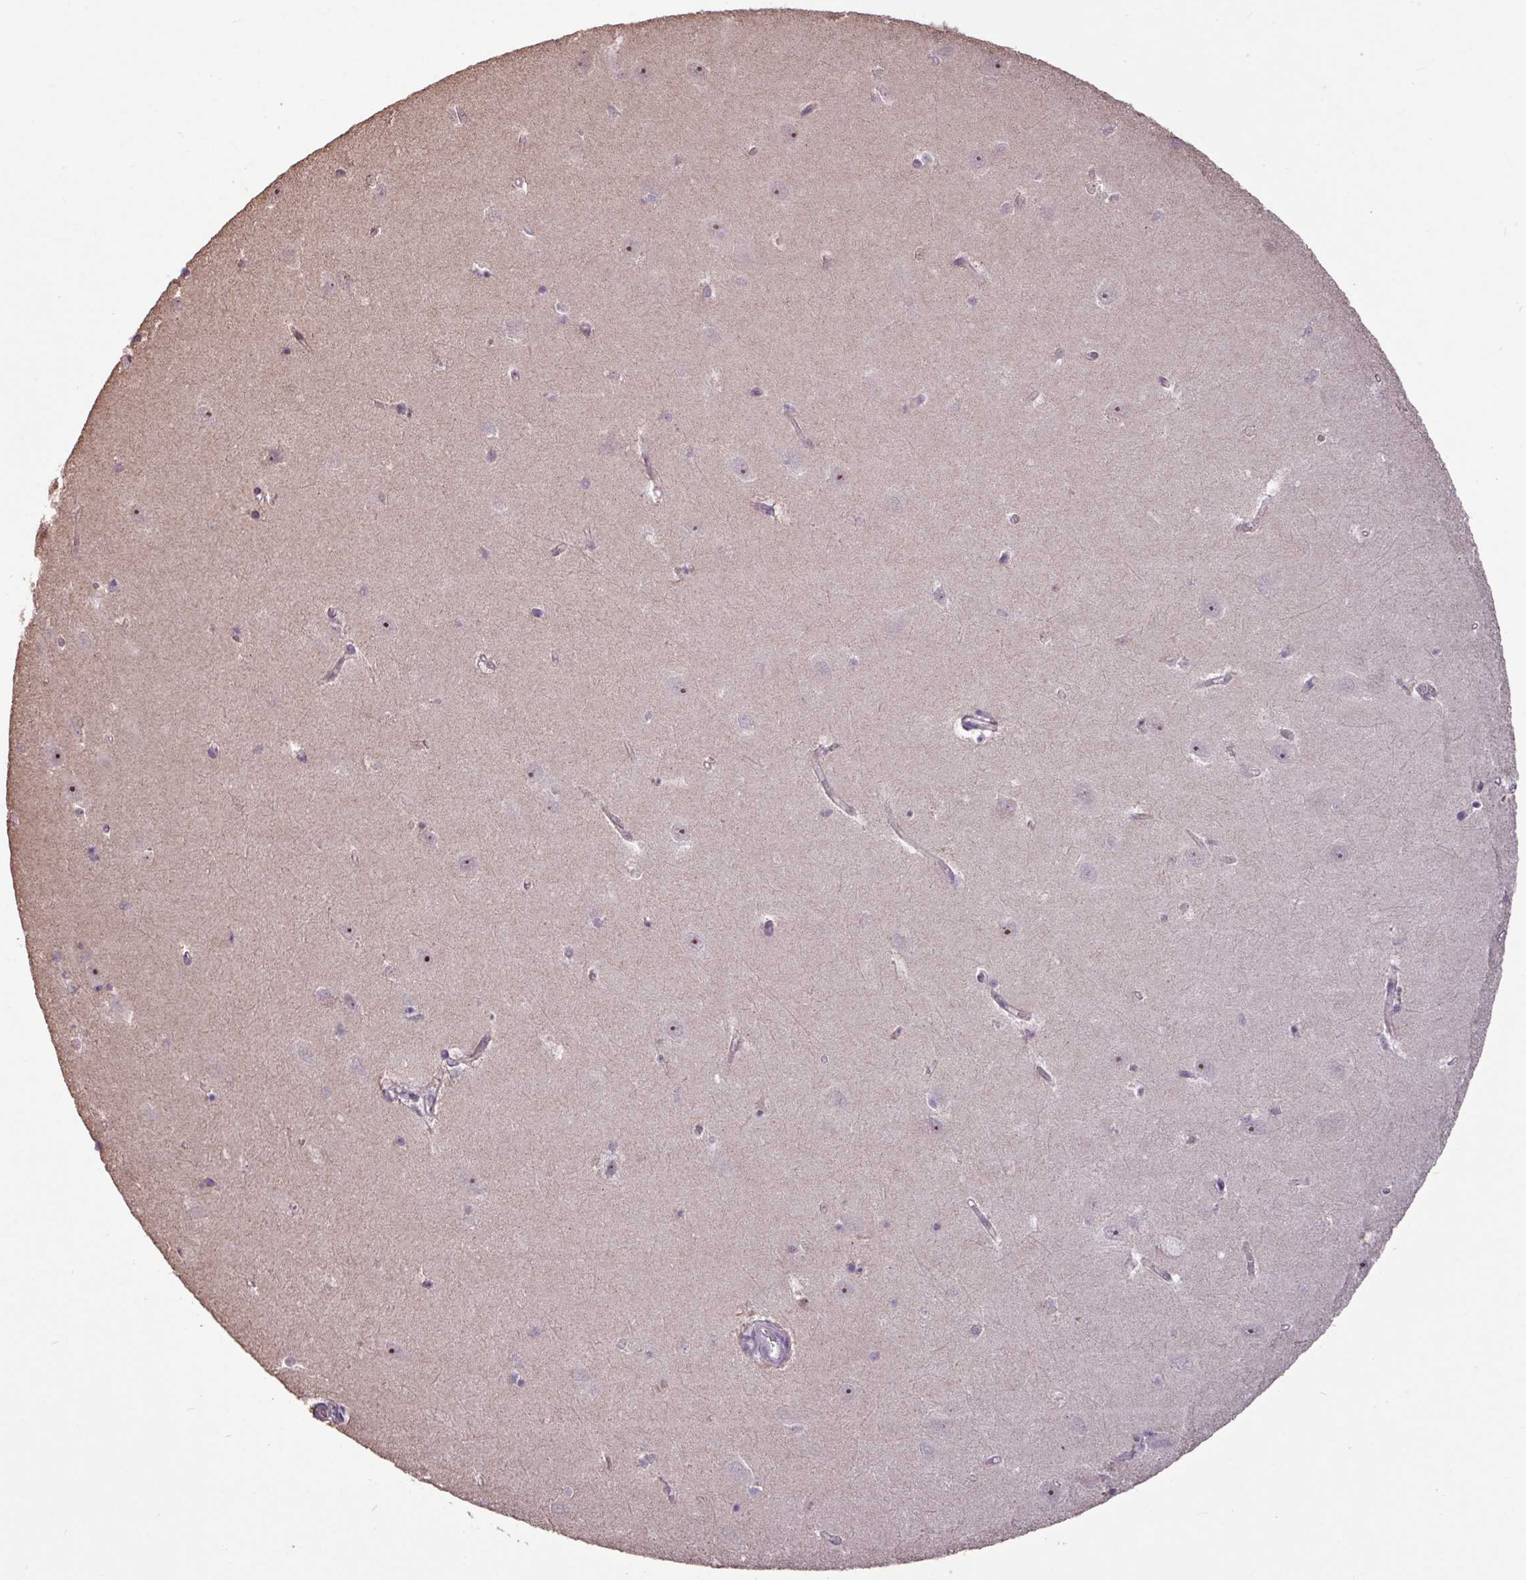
{"staining": {"intensity": "negative", "quantity": "none", "location": "none"}, "tissue": "hippocampus", "cell_type": "Glial cells", "image_type": "normal", "snomed": [{"axis": "morphology", "description": "Normal tissue, NOS"}, {"axis": "topography", "description": "Hippocampus"}], "caption": "A photomicrograph of hippocampus stained for a protein shows no brown staining in glial cells. (DAB (3,3'-diaminobenzidine) immunohistochemistry (IHC), high magnification).", "gene": "L3MBTL3", "patient": {"sex": "female", "age": 64}}